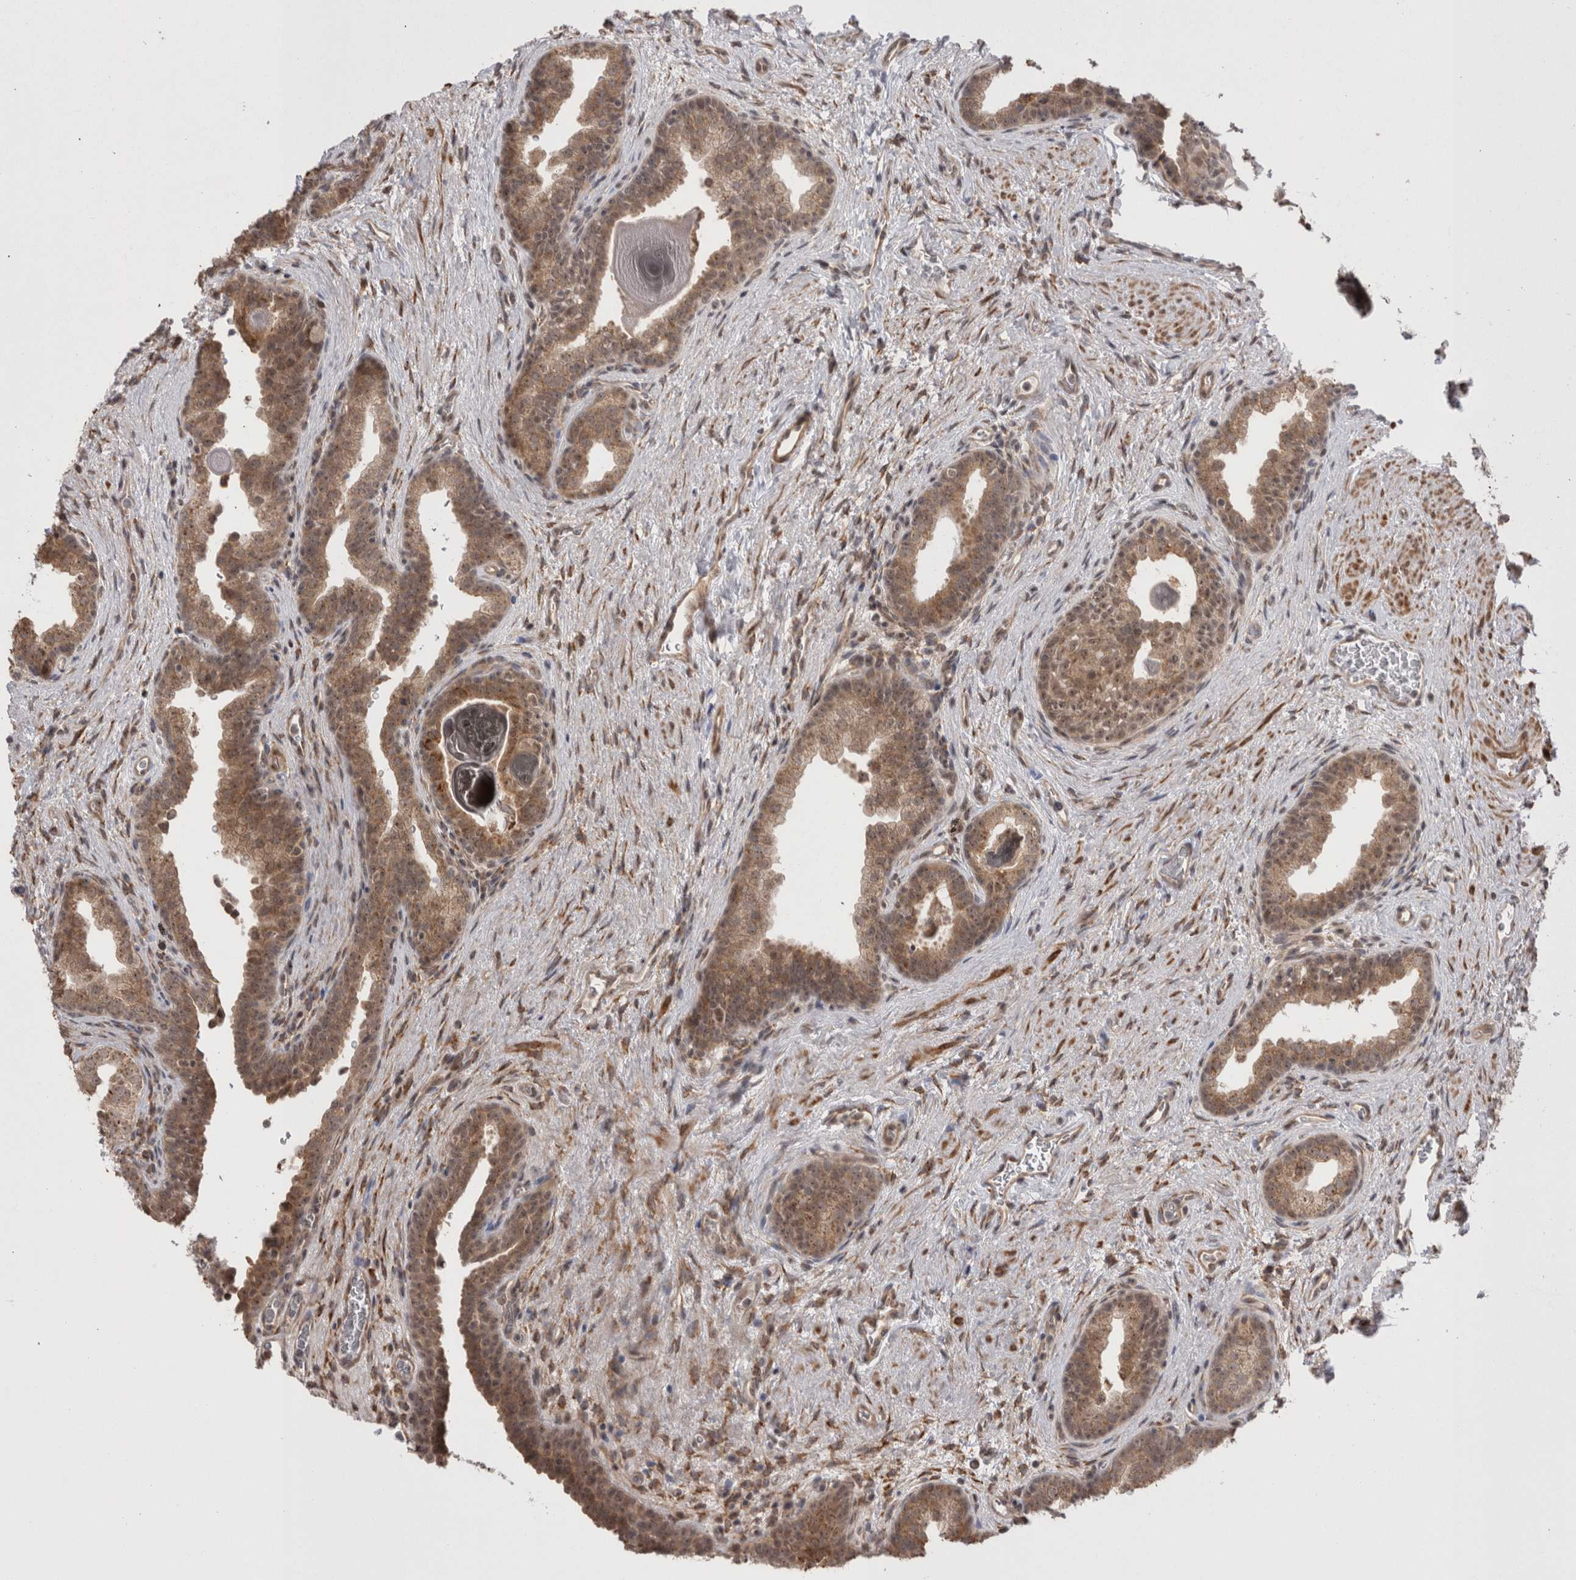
{"staining": {"intensity": "moderate", "quantity": "25%-75%", "location": "cytoplasmic/membranous,nuclear"}, "tissue": "prostate", "cell_type": "Glandular cells", "image_type": "normal", "snomed": [{"axis": "morphology", "description": "Normal tissue, NOS"}, {"axis": "topography", "description": "Prostate"}], "caption": "IHC (DAB) staining of normal prostate exhibits moderate cytoplasmic/membranous,nuclear protein expression in approximately 25%-75% of glandular cells.", "gene": "EXOSC4", "patient": {"sex": "male", "age": 48}}